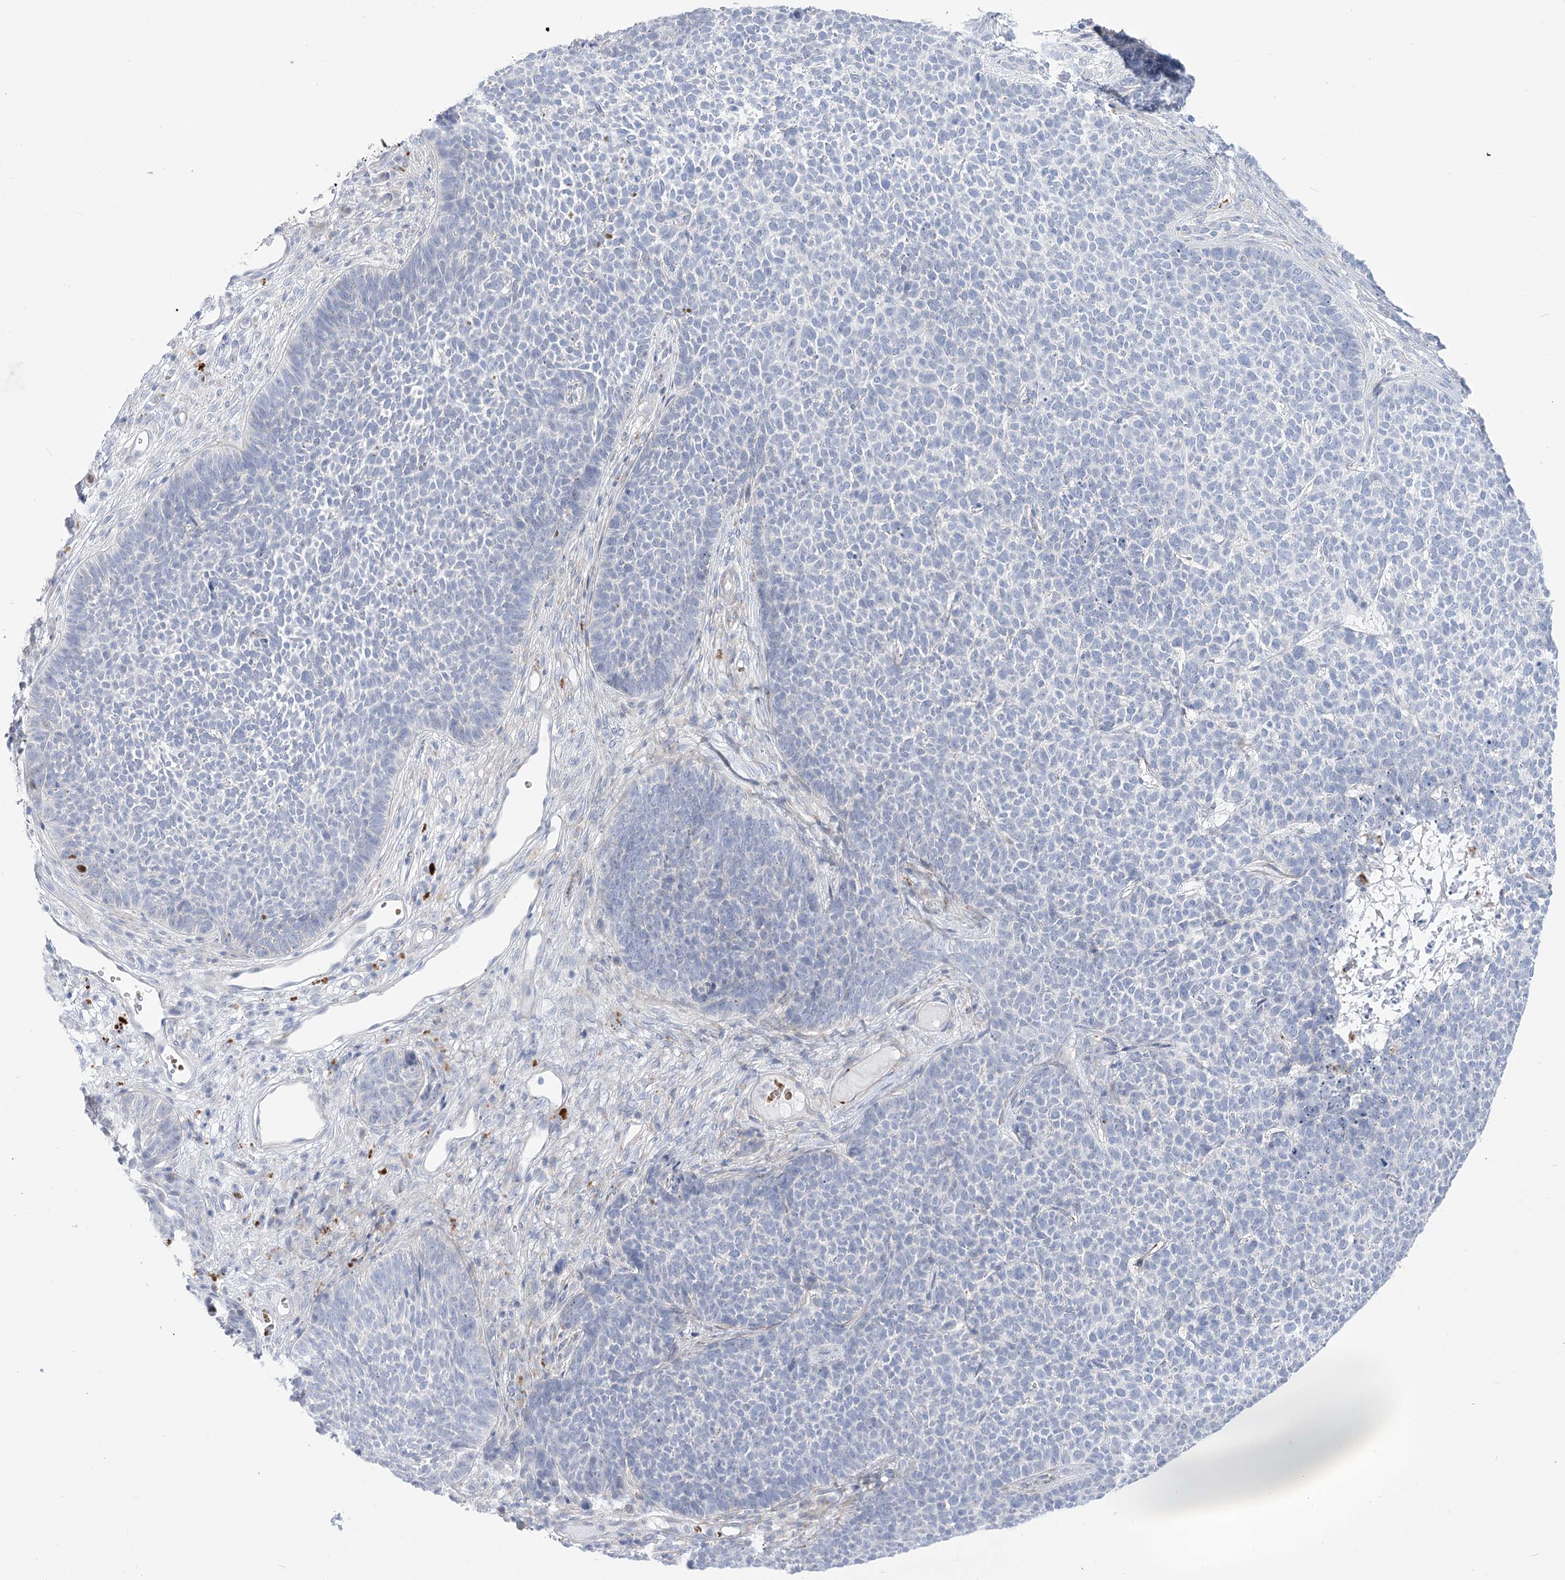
{"staining": {"intensity": "negative", "quantity": "none", "location": "none"}, "tissue": "skin cancer", "cell_type": "Tumor cells", "image_type": "cancer", "snomed": [{"axis": "morphology", "description": "Basal cell carcinoma"}, {"axis": "topography", "description": "Skin"}], "caption": "Basal cell carcinoma (skin) stained for a protein using IHC displays no staining tumor cells.", "gene": "SIAE", "patient": {"sex": "female", "age": 84}}